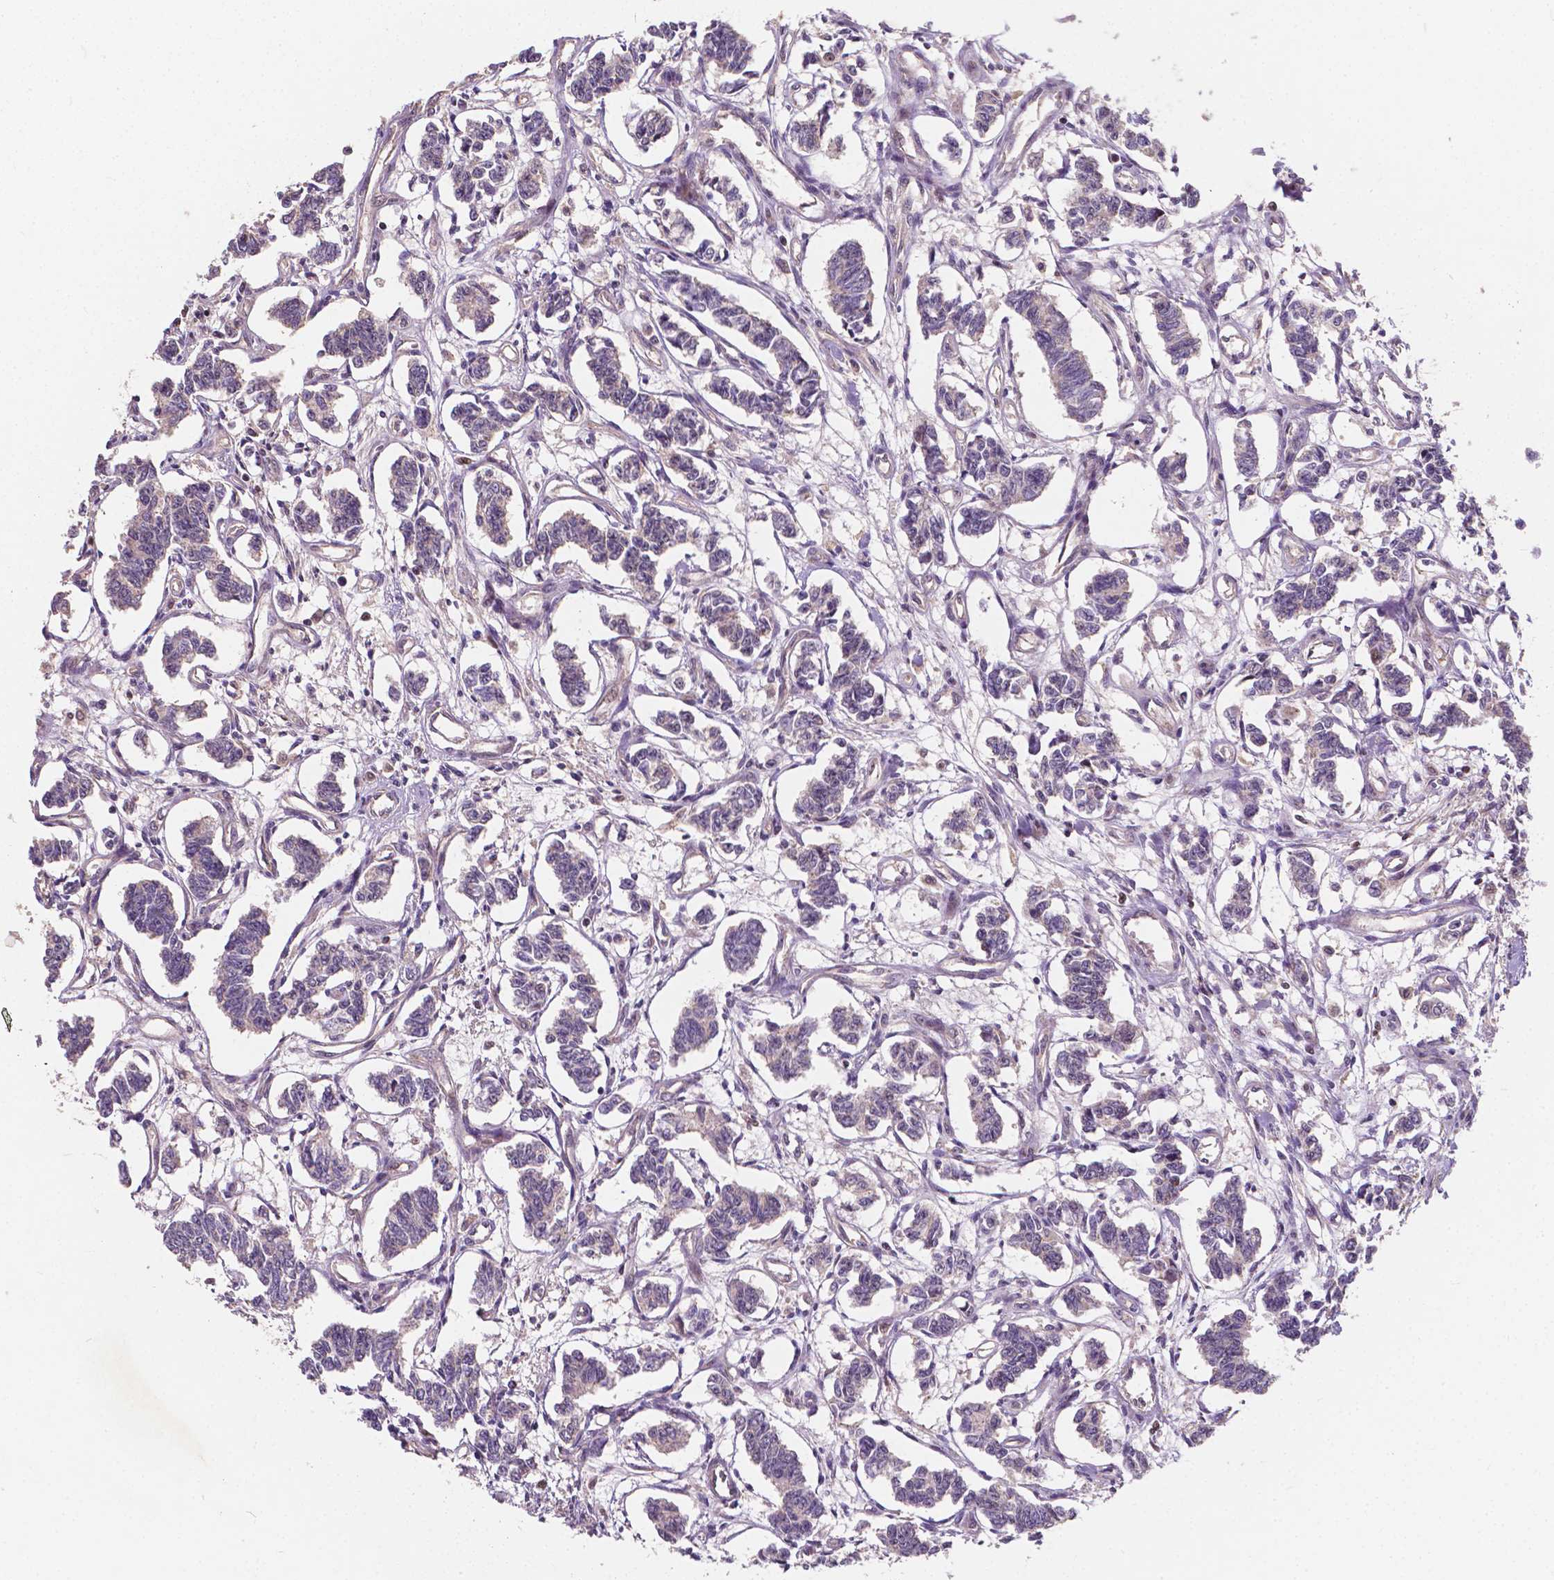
{"staining": {"intensity": "negative", "quantity": "none", "location": "none"}, "tissue": "carcinoid", "cell_type": "Tumor cells", "image_type": "cancer", "snomed": [{"axis": "morphology", "description": "Carcinoid, malignant, NOS"}, {"axis": "topography", "description": "Kidney"}], "caption": "This is a micrograph of immunohistochemistry staining of carcinoid, which shows no expression in tumor cells. Nuclei are stained in blue.", "gene": "DUSP16", "patient": {"sex": "female", "age": 41}}